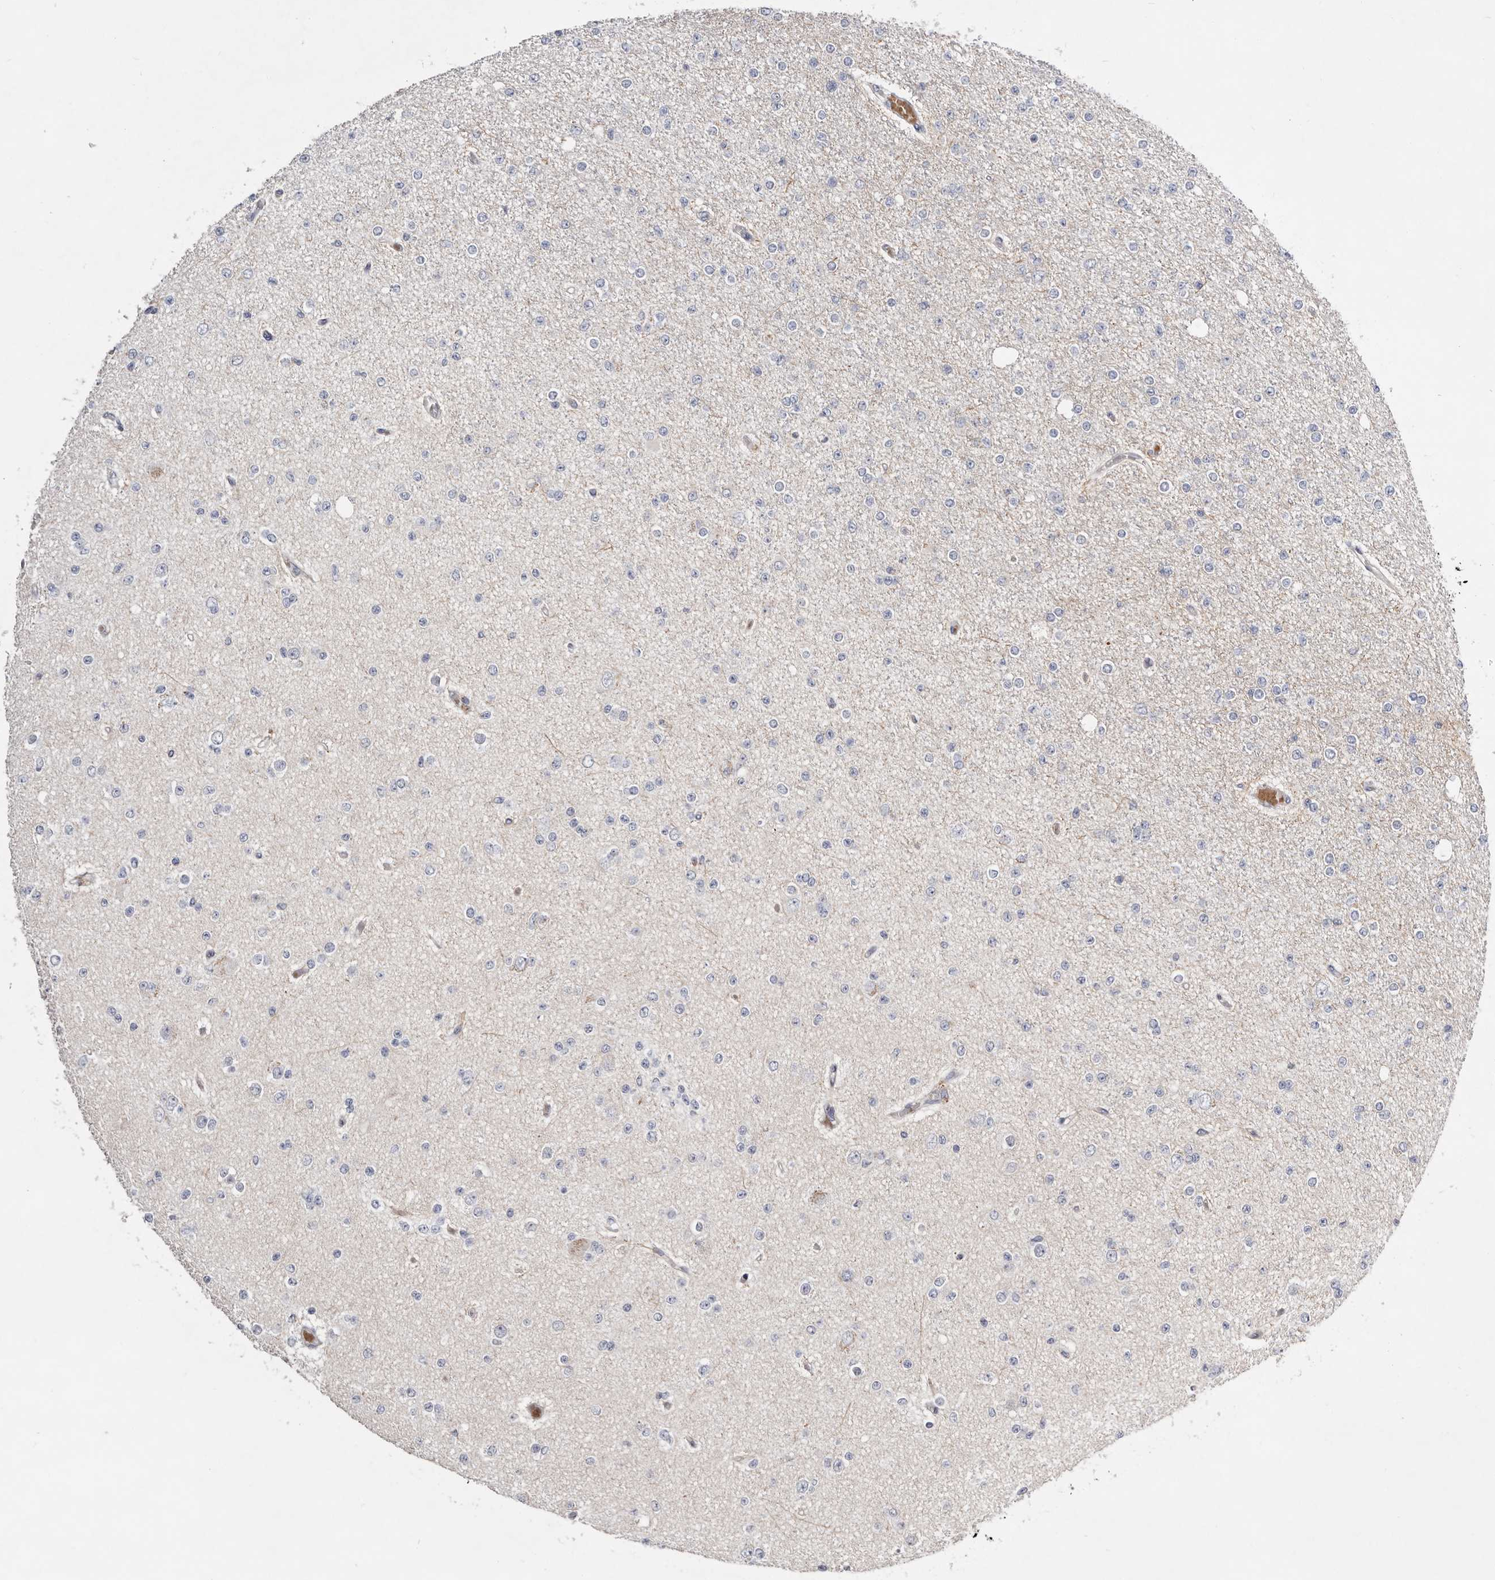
{"staining": {"intensity": "negative", "quantity": "none", "location": "none"}, "tissue": "glioma", "cell_type": "Tumor cells", "image_type": "cancer", "snomed": [{"axis": "morphology", "description": "Glioma, malignant, Low grade"}, {"axis": "topography", "description": "Brain"}], "caption": "Micrograph shows no protein positivity in tumor cells of low-grade glioma (malignant) tissue.", "gene": "USH1C", "patient": {"sex": "female", "age": 22}}